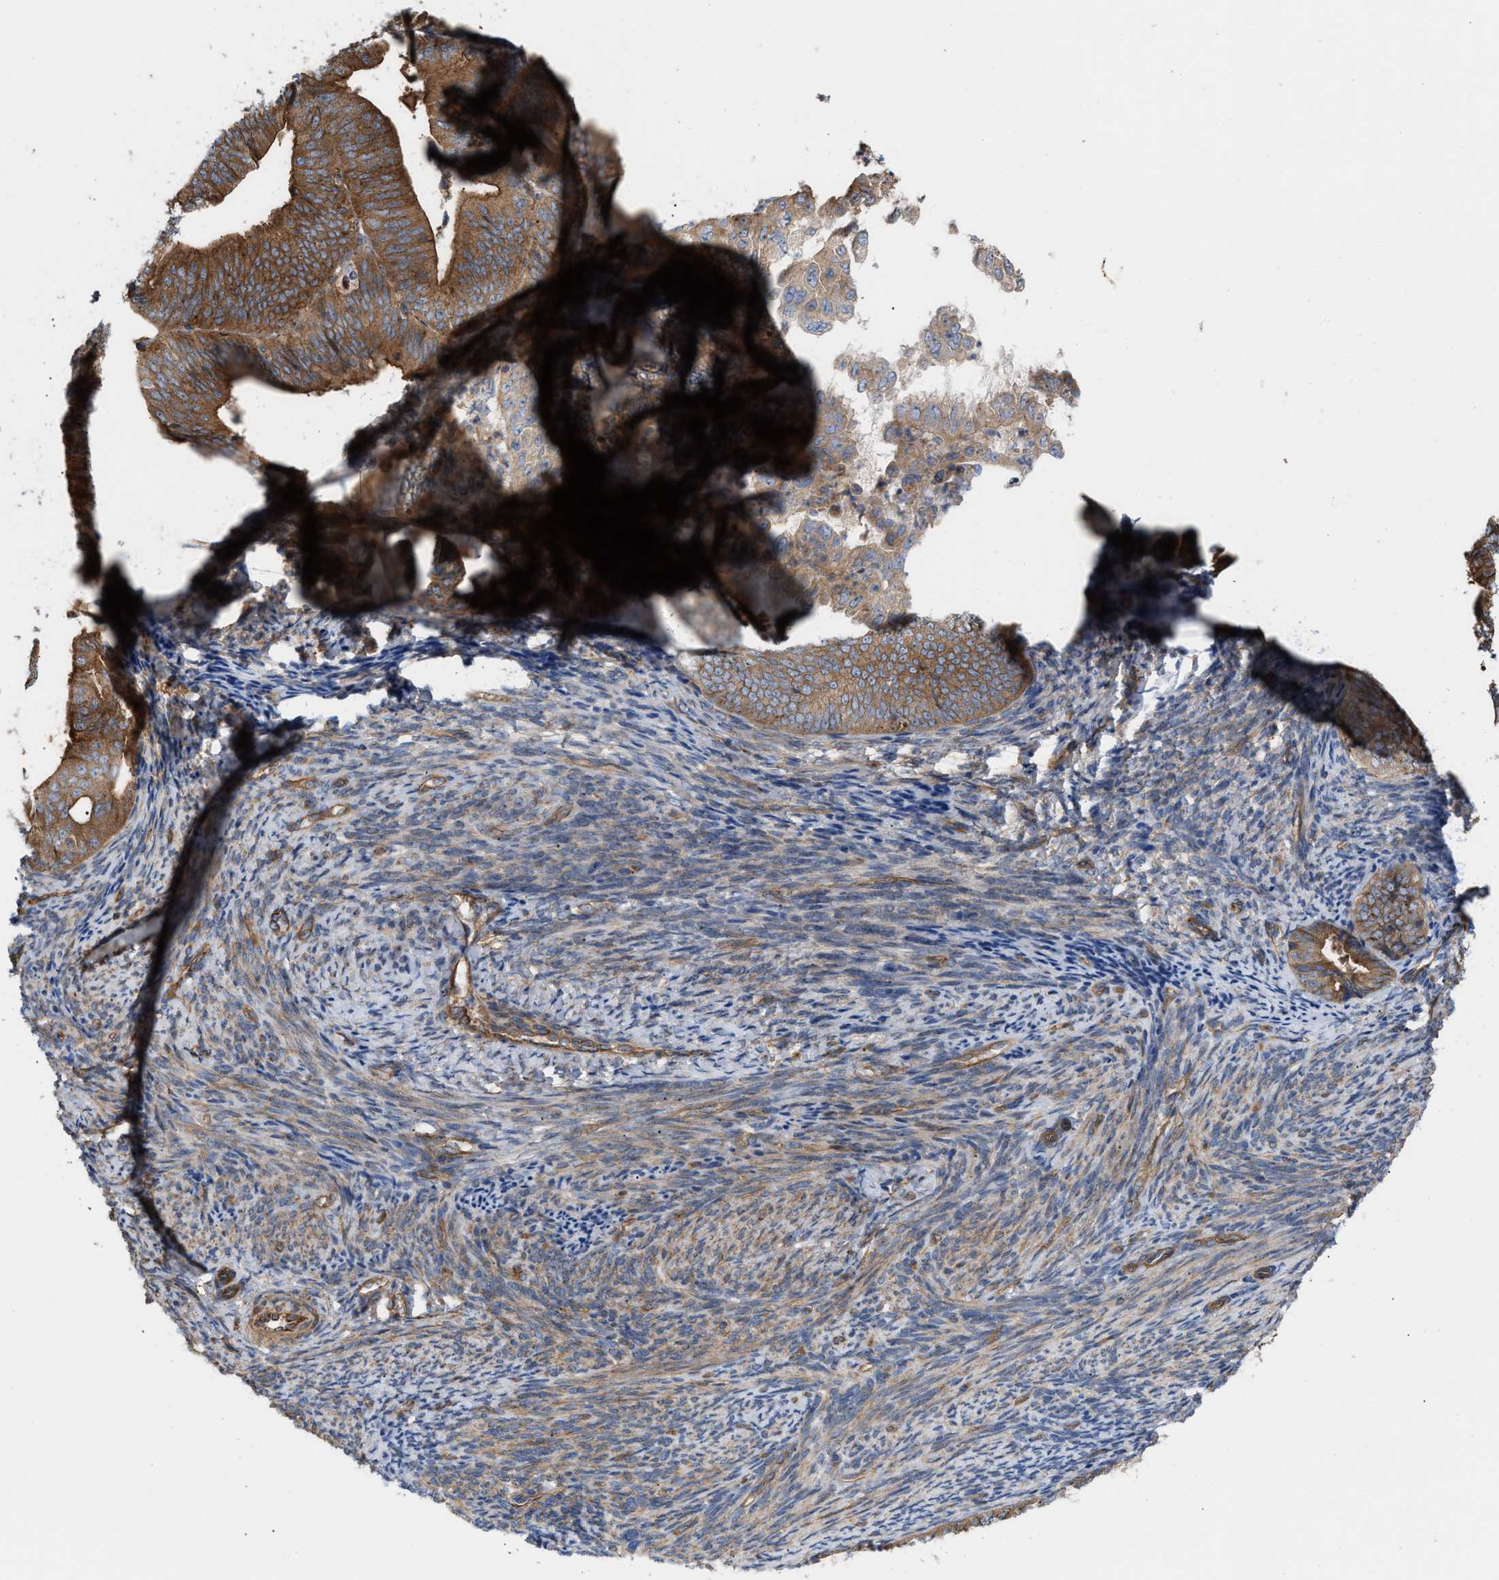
{"staining": {"intensity": "moderate", "quantity": ">75%", "location": "cytoplasmic/membranous"}, "tissue": "endometrial cancer", "cell_type": "Tumor cells", "image_type": "cancer", "snomed": [{"axis": "morphology", "description": "Adenocarcinoma, NOS"}, {"axis": "topography", "description": "Endometrium"}], "caption": "The image displays staining of endometrial cancer, revealing moderate cytoplasmic/membranous protein expression (brown color) within tumor cells. (DAB (3,3'-diaminobenzidine) IHC, brown staining for protein, blue staining for nuclei).", "gene": "EPS15L1", "patient": {"sex": "female", "age": 63}}